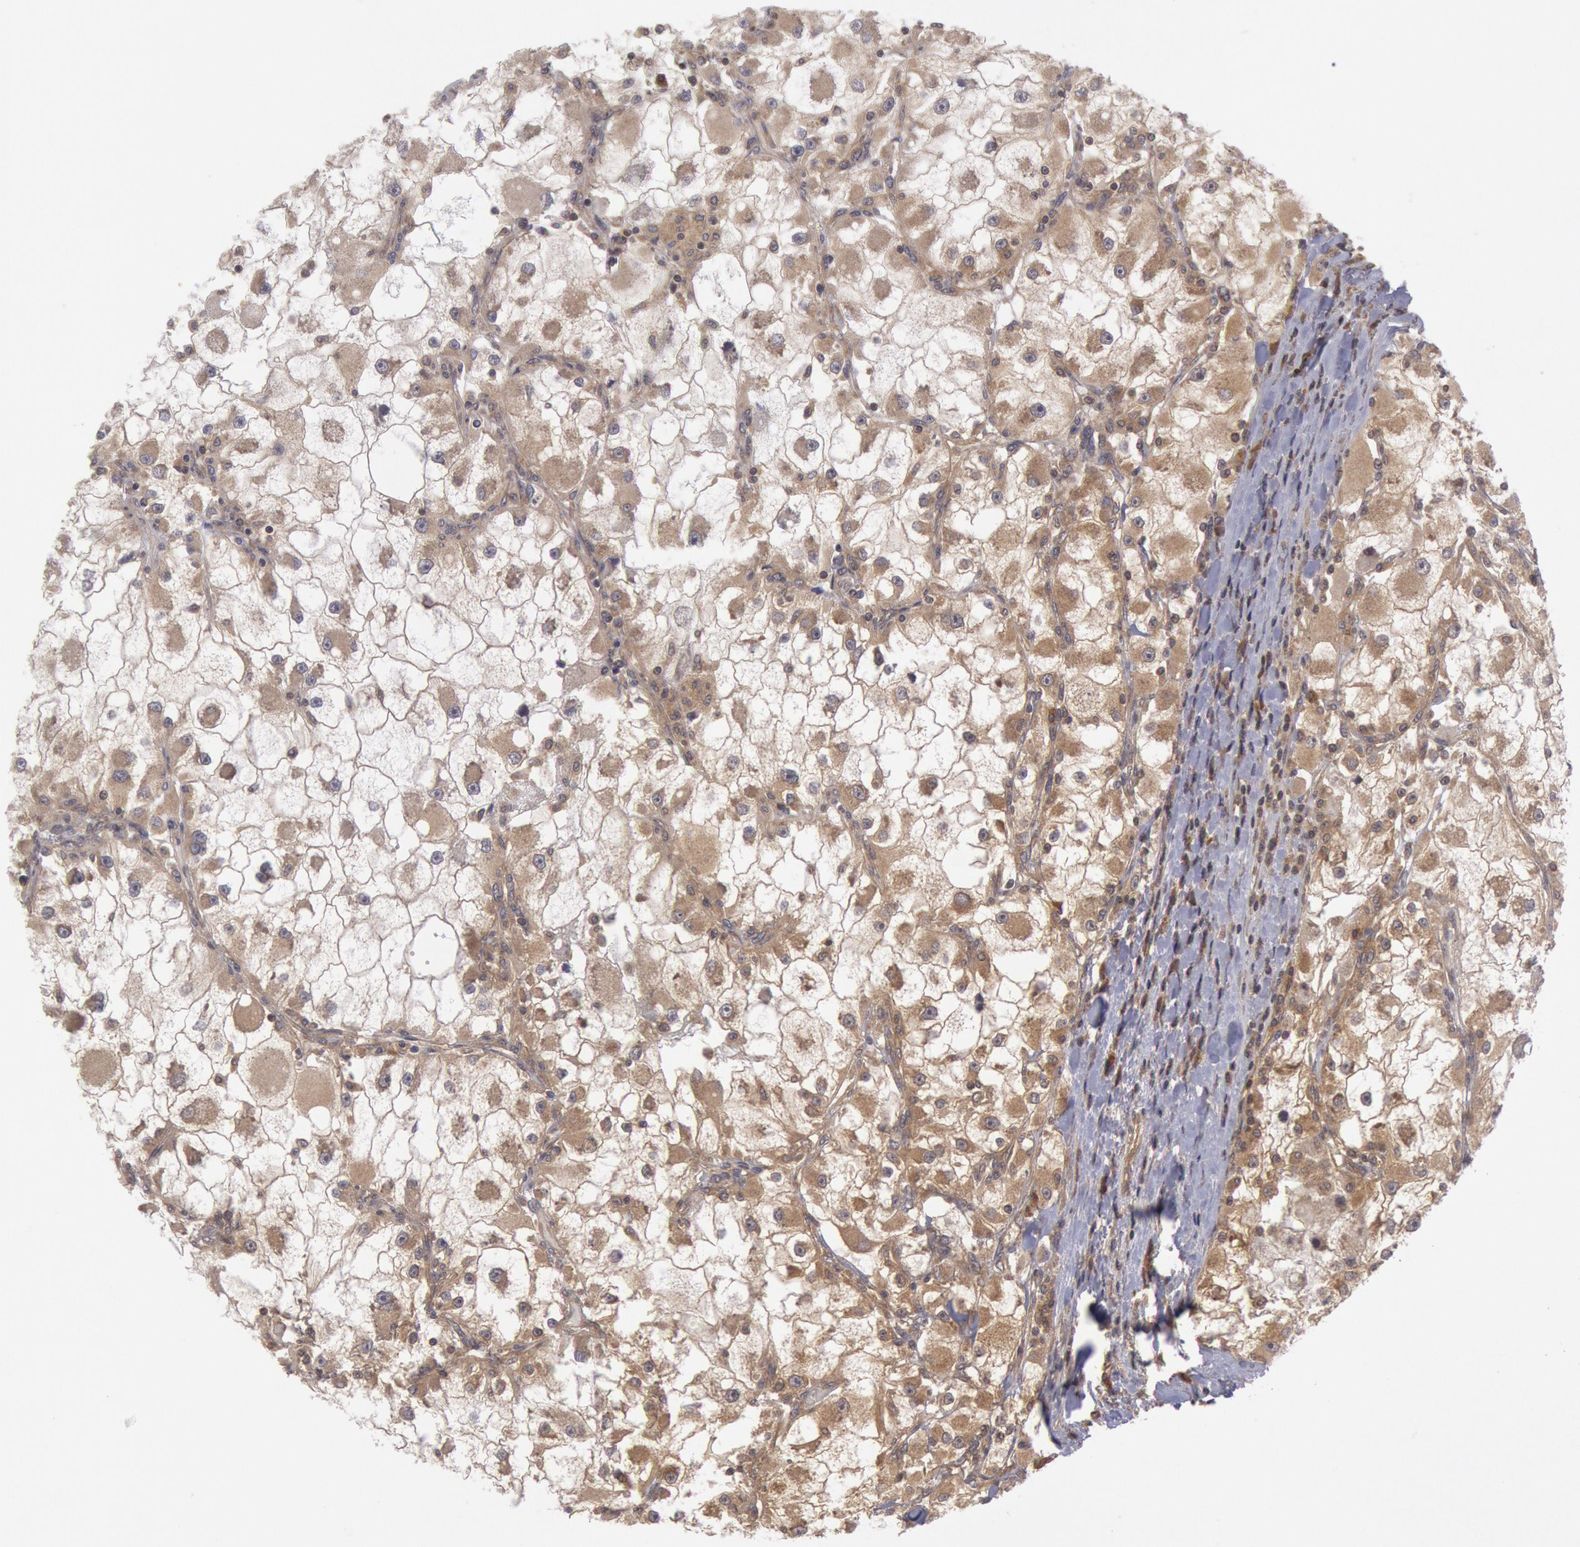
{"staining": {"intensity": "moderate", "quantity": ">75%", "location": "cytoplasmic/membranous"}, "tissue": "renal cancer", "cell_type": "Tumor cells", "image_type": "cancer", "snomed": [{"axis": "morphology", "description": "Adenocarcinoma, NOS"}, {"axis": "topography", "description": "Kidney"}], "caption": "Renal cancer (adenocarcinoma) was stained to show a protein in brown. There is medium levels of moderate cytoplasmic/membranous positivity in about >75% of tumor cells.", "gene": "BRAF", "patient": {"sex": "female", "age": 73}}